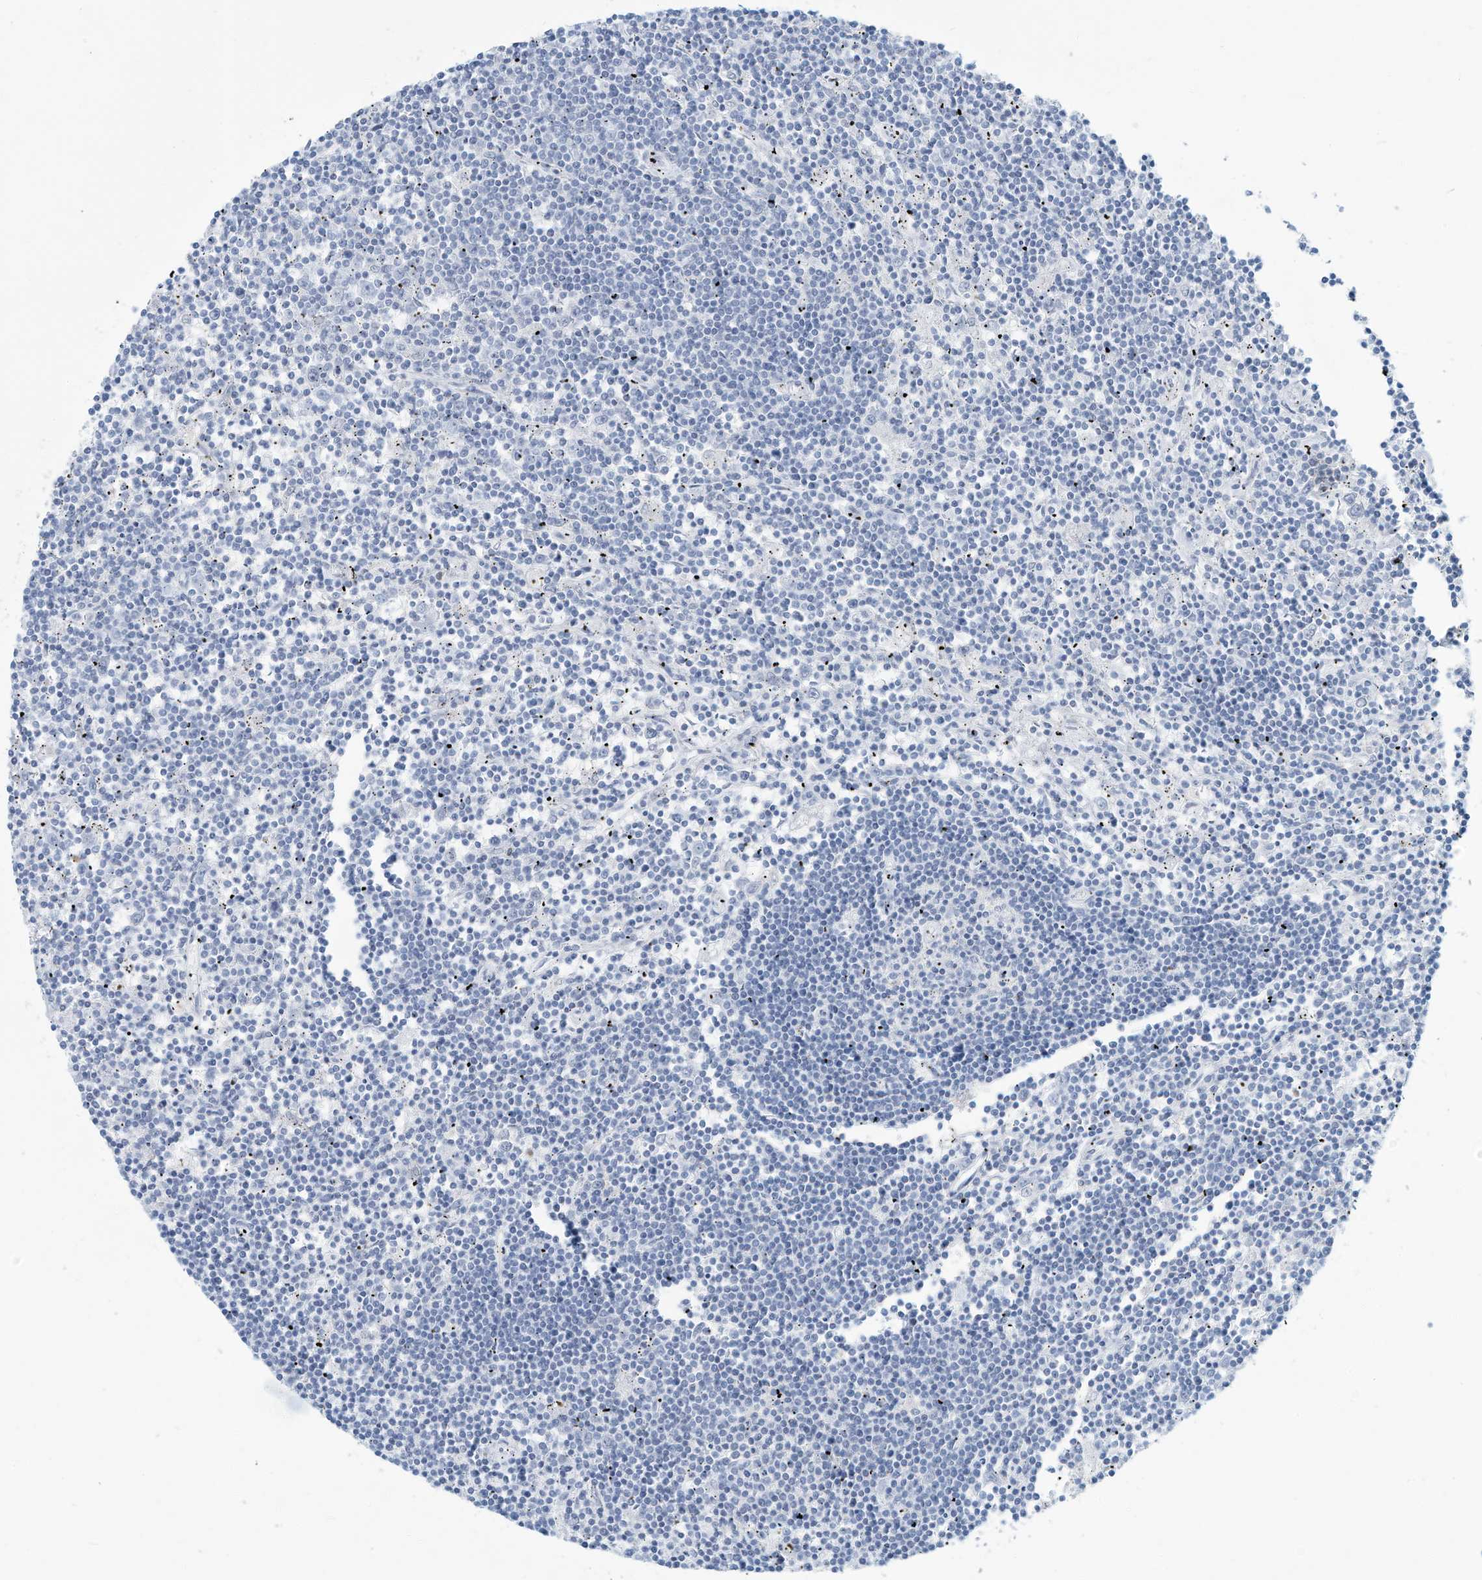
{"staining": {"intensity": "negative", "quantity": "none", "location": "none"}, "tissue": "lymphoma", "cell_type": "Tumor cells", "image_type": "cancer", "snomed": [{"axis": "morphology", "description": "Malignant lymphoma, non-Hodgkin's type, Low grade"}, {"axis": "topography", "description": "Spleen"}], "caption": "Immunohistochemistry (IHC) image of neoplastic tissue: lymphoma stained with DAB (3,3'-diaminobenzidine) shows no significant protein positivity in tumor cells. The staining is performed using DAB (3,3'-diaminobenzidine) brown chromogen with nuclei counter-stained in using hematoxylin.", "gene": "ERI2", "patient": {"sex": "male", "age": 76}}